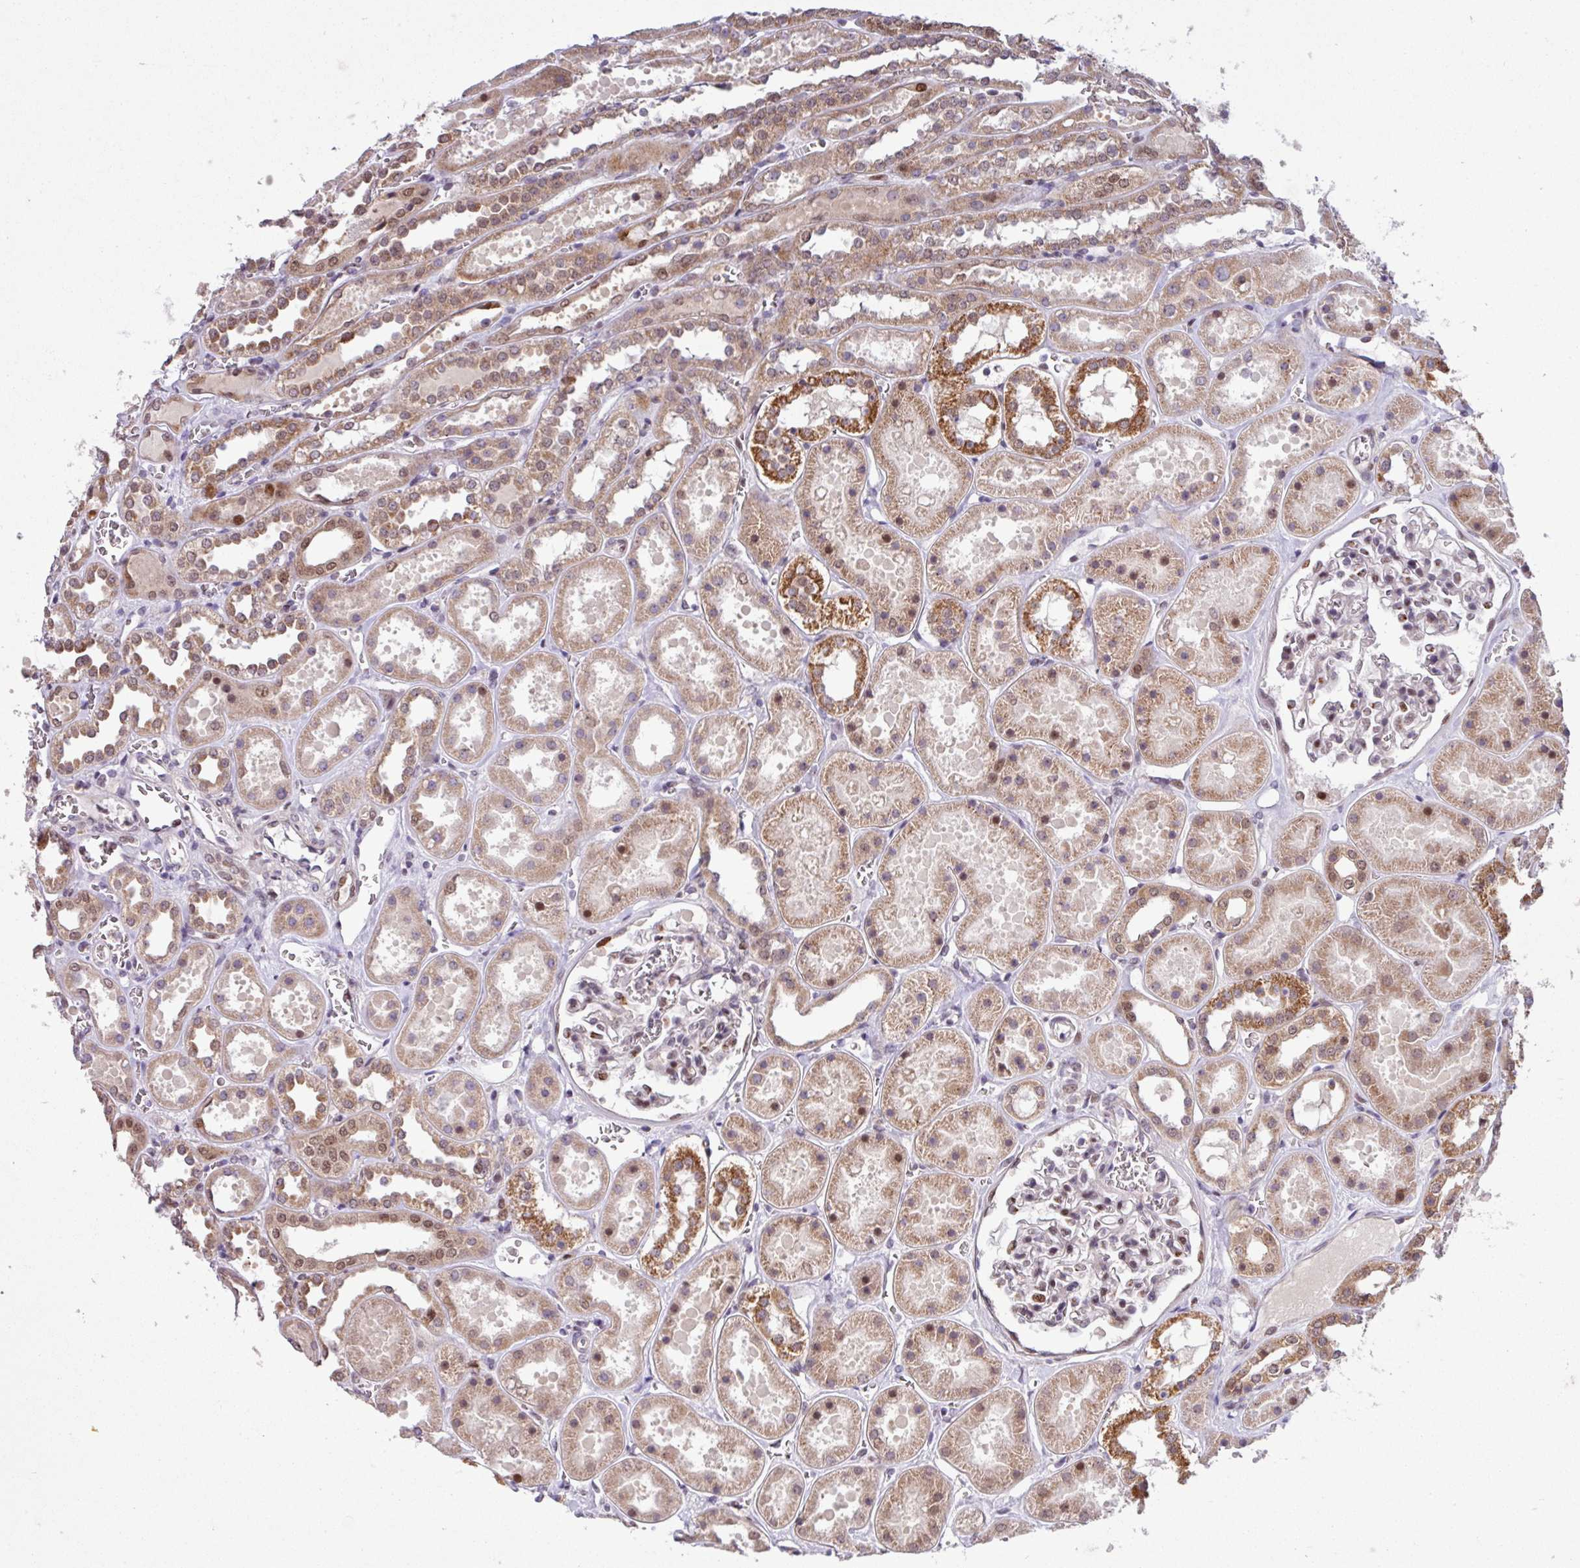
{"staining": {"intensity": "moderate", "quantity": "25%-75%", "location": "nuclear"}, "tissue": "kidney", "cell_type": "Cells in glomeruli", "image_type": "normal", "snomed": [{"axis": "morphology", "description": "Normal tissue, NOS"}, {"axis": "topography", "description": "Kidney"}], "caption": "An image showing moderate nuclear expression in about 25%-75% of cells in glomeruli in normal kidney, as visualized by brown immunohistochemical staining.", "gene": "BRD3", "patient": {"sex": "female", "age": 41}}